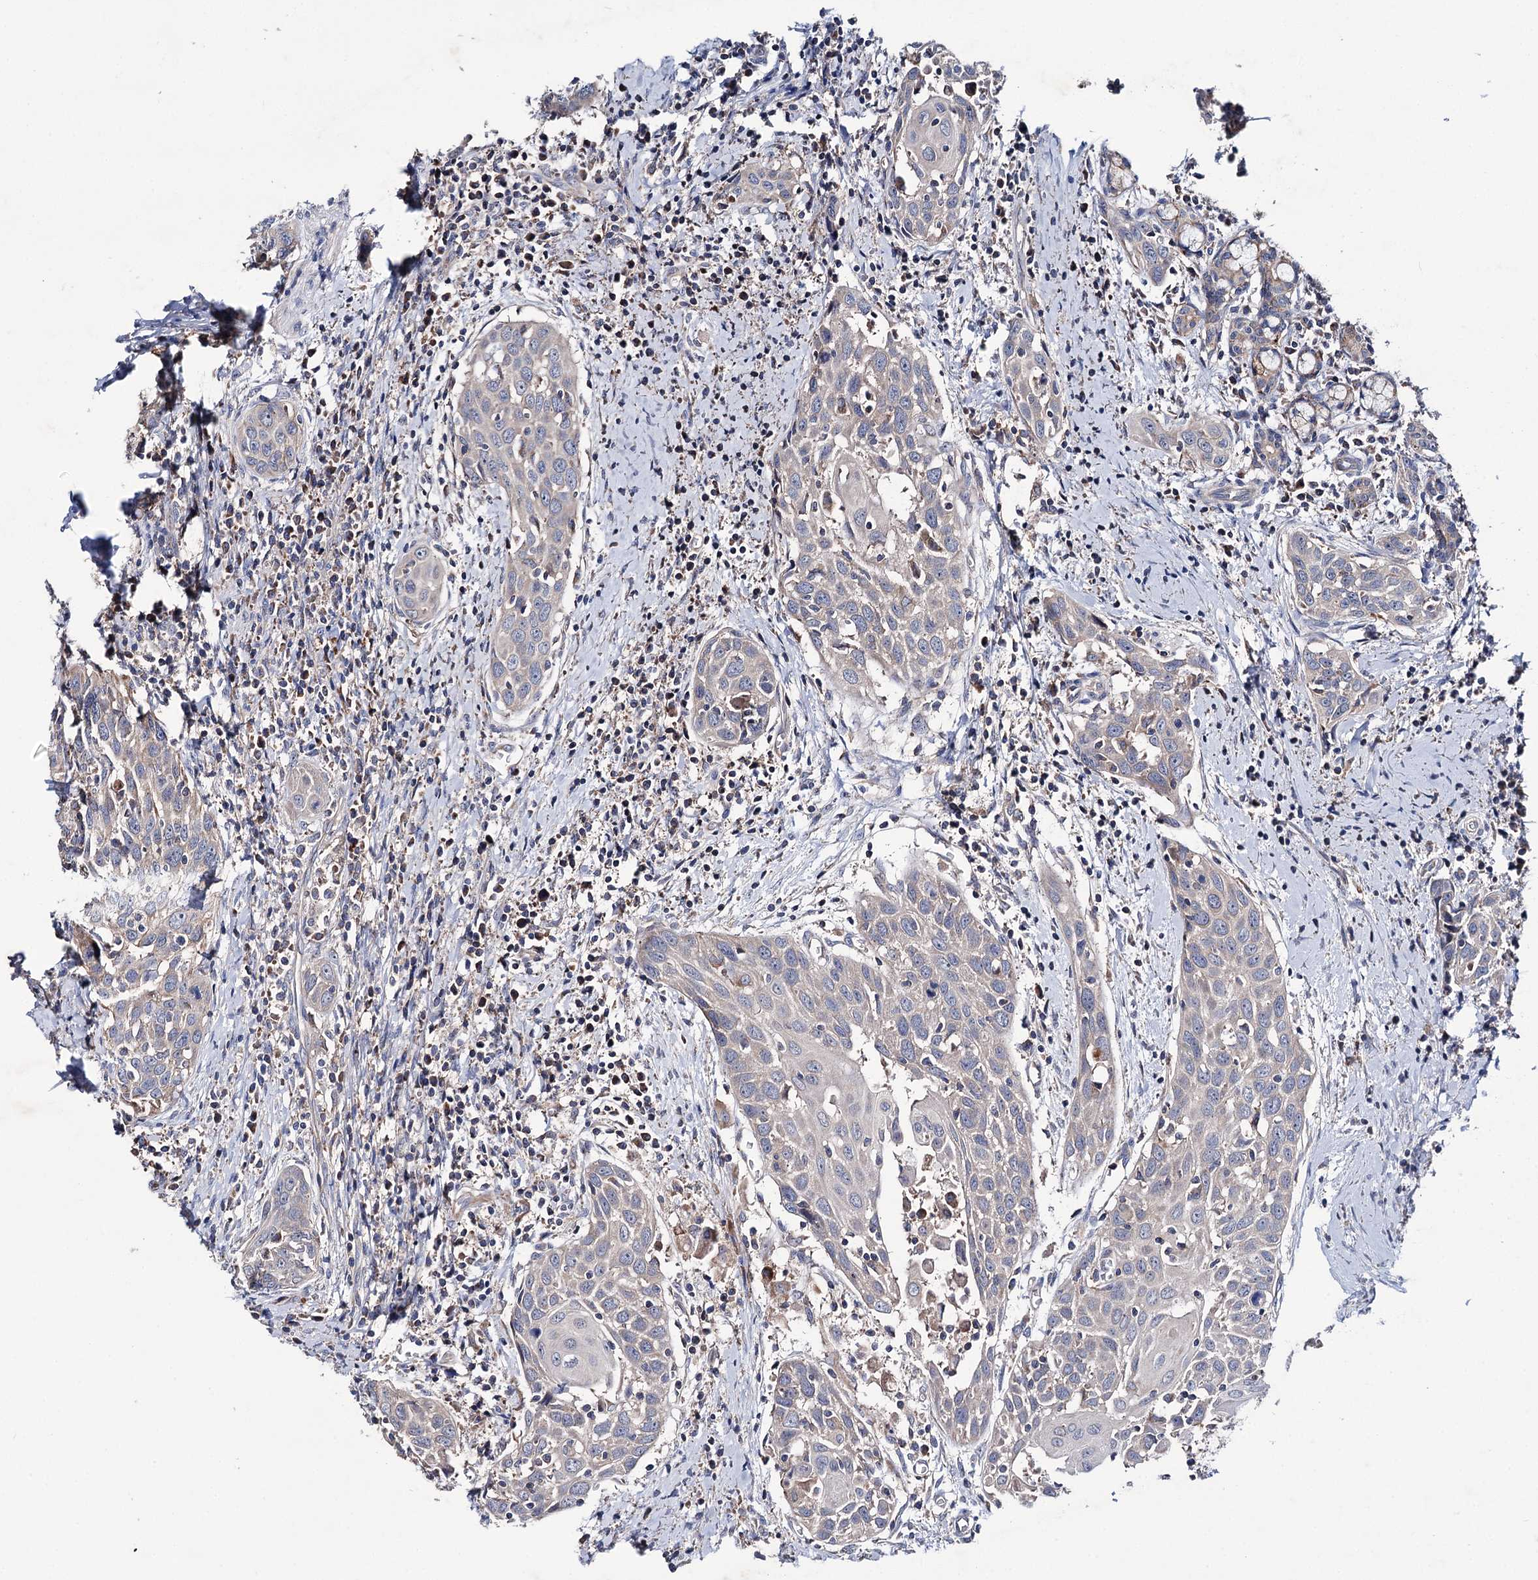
{"staining": {"intensity": "negative", "quantity": "none", "location": "none"}, "tissue": "head and neck cancer", "cell_type": "Tumor cells", "image_type": "cancer", "snomed": [{"axis": "morphology", "description": "Squamous cell carcinoma, NOS"}, {"axis": "topography", "description": "Oral tissue"}, {"axis": "topography", "description": "Head-Neck"}], "caption": "Immunohistochemistry (IHC) image of neoplastic tissue: squamous cell carcinoma (head and neck) stained with DAB reveals no significant protein staining in tumor cells.", "gene": "CLPB", "patient": {"sex": "female", "age": 50}}